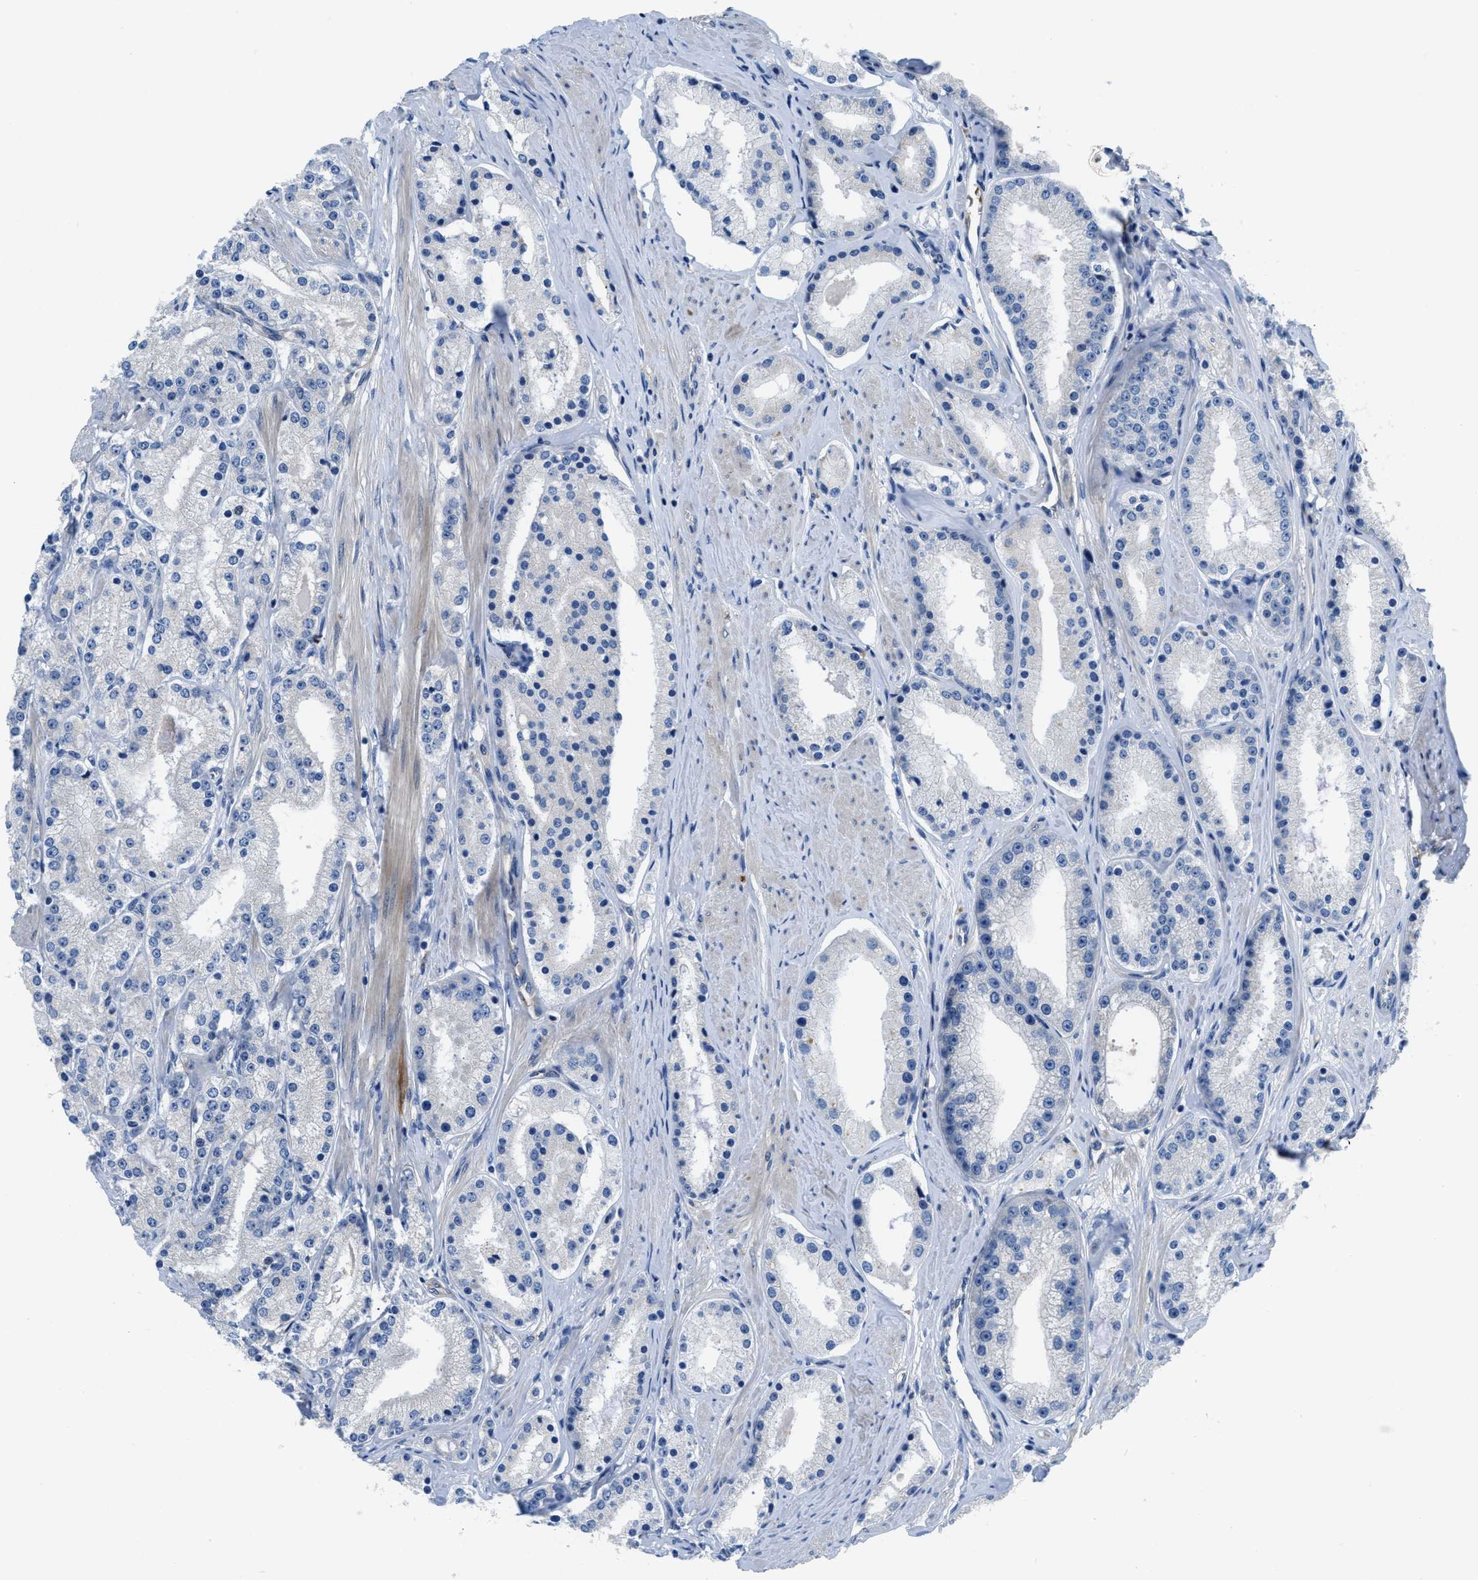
{"staining": {"intensity": "negative", "quantity": "none", "location": "none"}, "tissue": "prostate cancer", "cell_type": "Tumor cells", "image_type": "cancer", "snomed": [{"axis": "morphology", "description": "Adenocarcinoma, Low grade"}, {"axis": "topography", "description": "Prostate"}], "caption": "A histopathology image of human prostate cancer (adenocarcinoma (low-grade)) is negative for staining in tumor cells. Brightfield microscopy of immunohistochemistry (IHC) stained with DAB (3,3'-diaminobenzidine) (brown) and hematoxylin (blue), captured at high magnification.", "gene": "PFKP", "patient": {"sex": "male", "age": 63}}